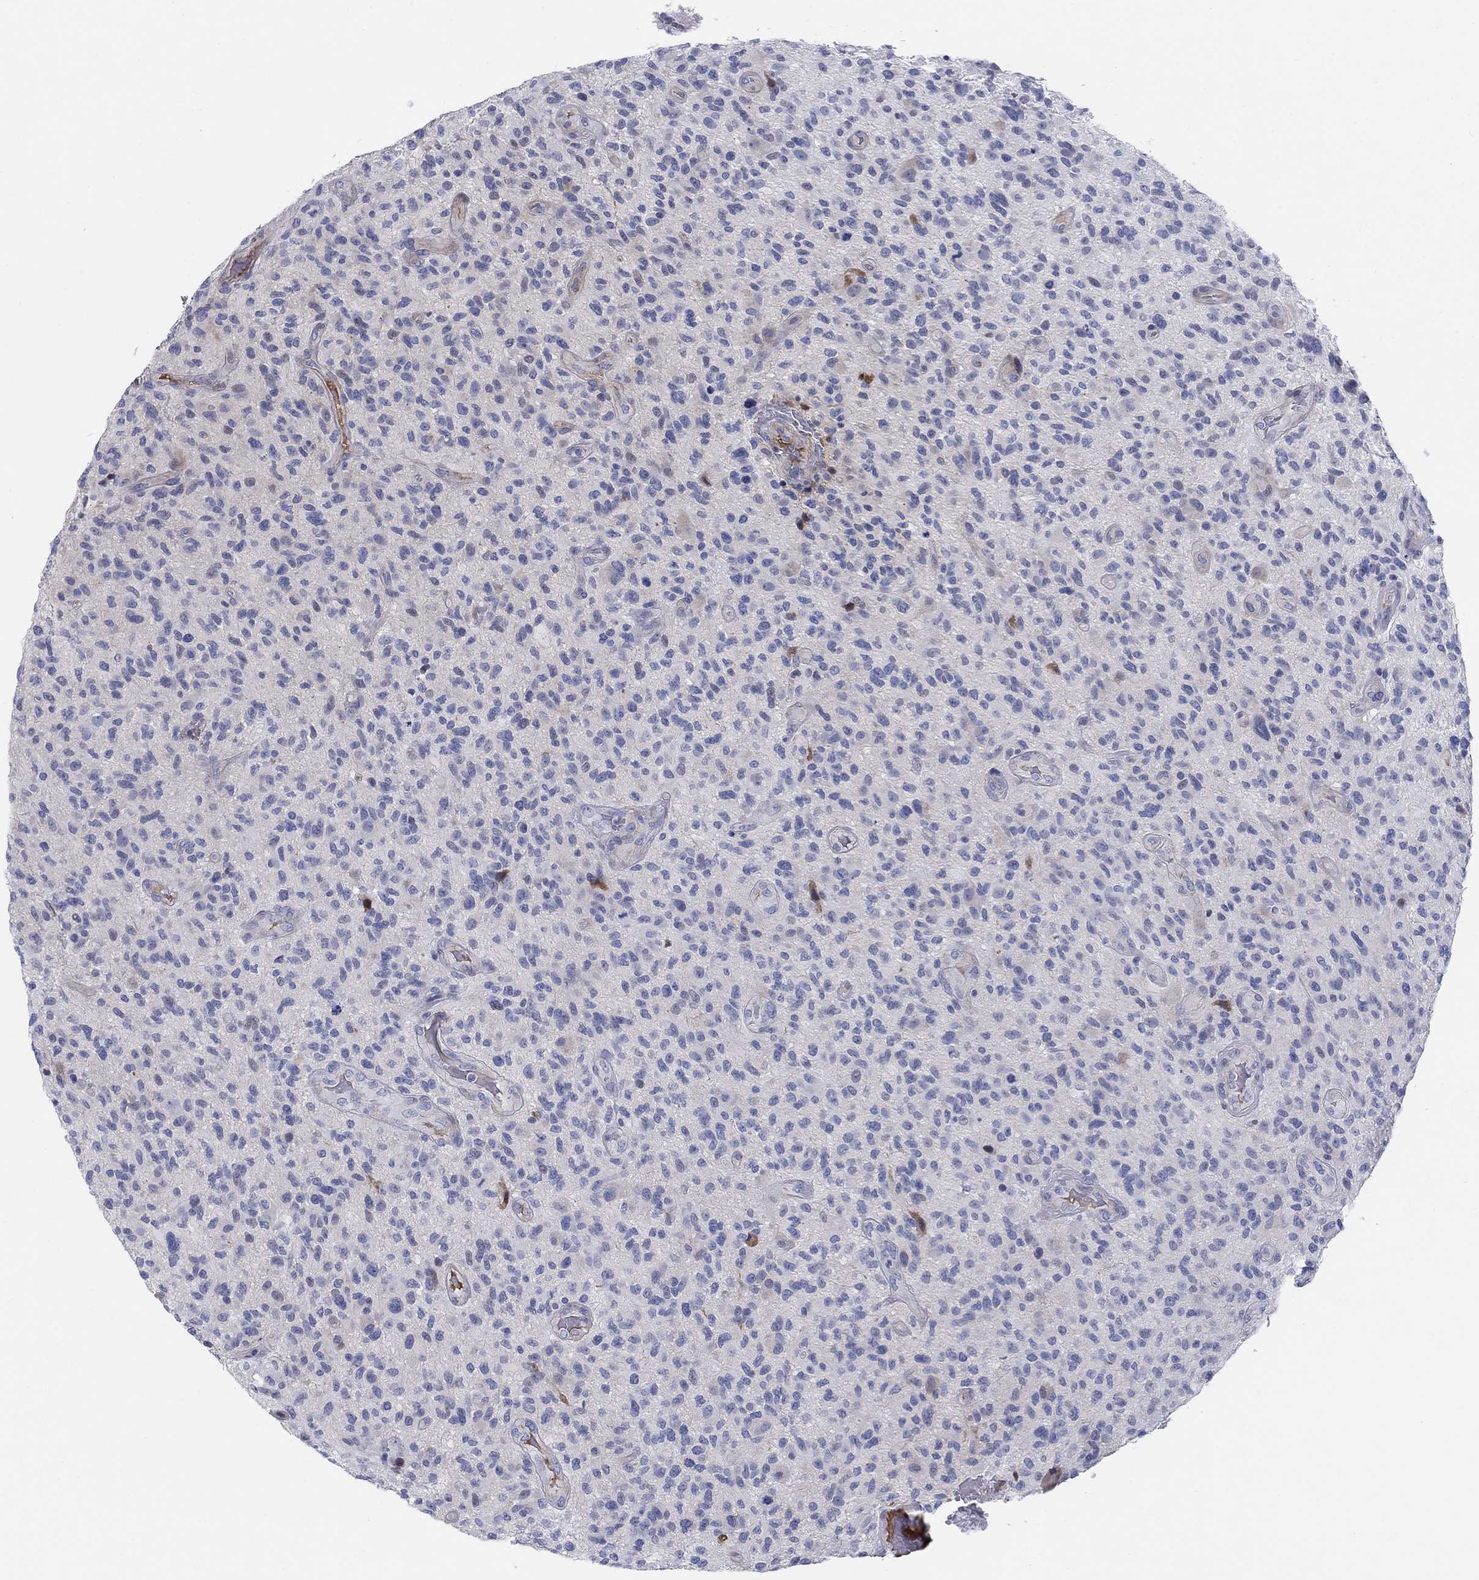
{"staining": {"intensity": "negative", "quantity": "none", "location": "none"}, "tissue": "glioma", "cell_type": "Tumor cells", "image_type": "cancer", "snomed": [{"axis": "morphology", "description": "Glioma, malignant, High grade"}, {"axis": "topography", "description": "Brain"}], "caption": "Protein analysis of malignant glioma (high-grade) exhibits no significant expression in tumor cells. (Stains: DAB (3,3'-diaminobenzidine) immunohistochemistry (IHC) with hematoxylin counter stain, Microscopy: brightfield microscopy at high magnification).", "gene": "HEATR4", "patient": {"sex": "male", "age": 47}}